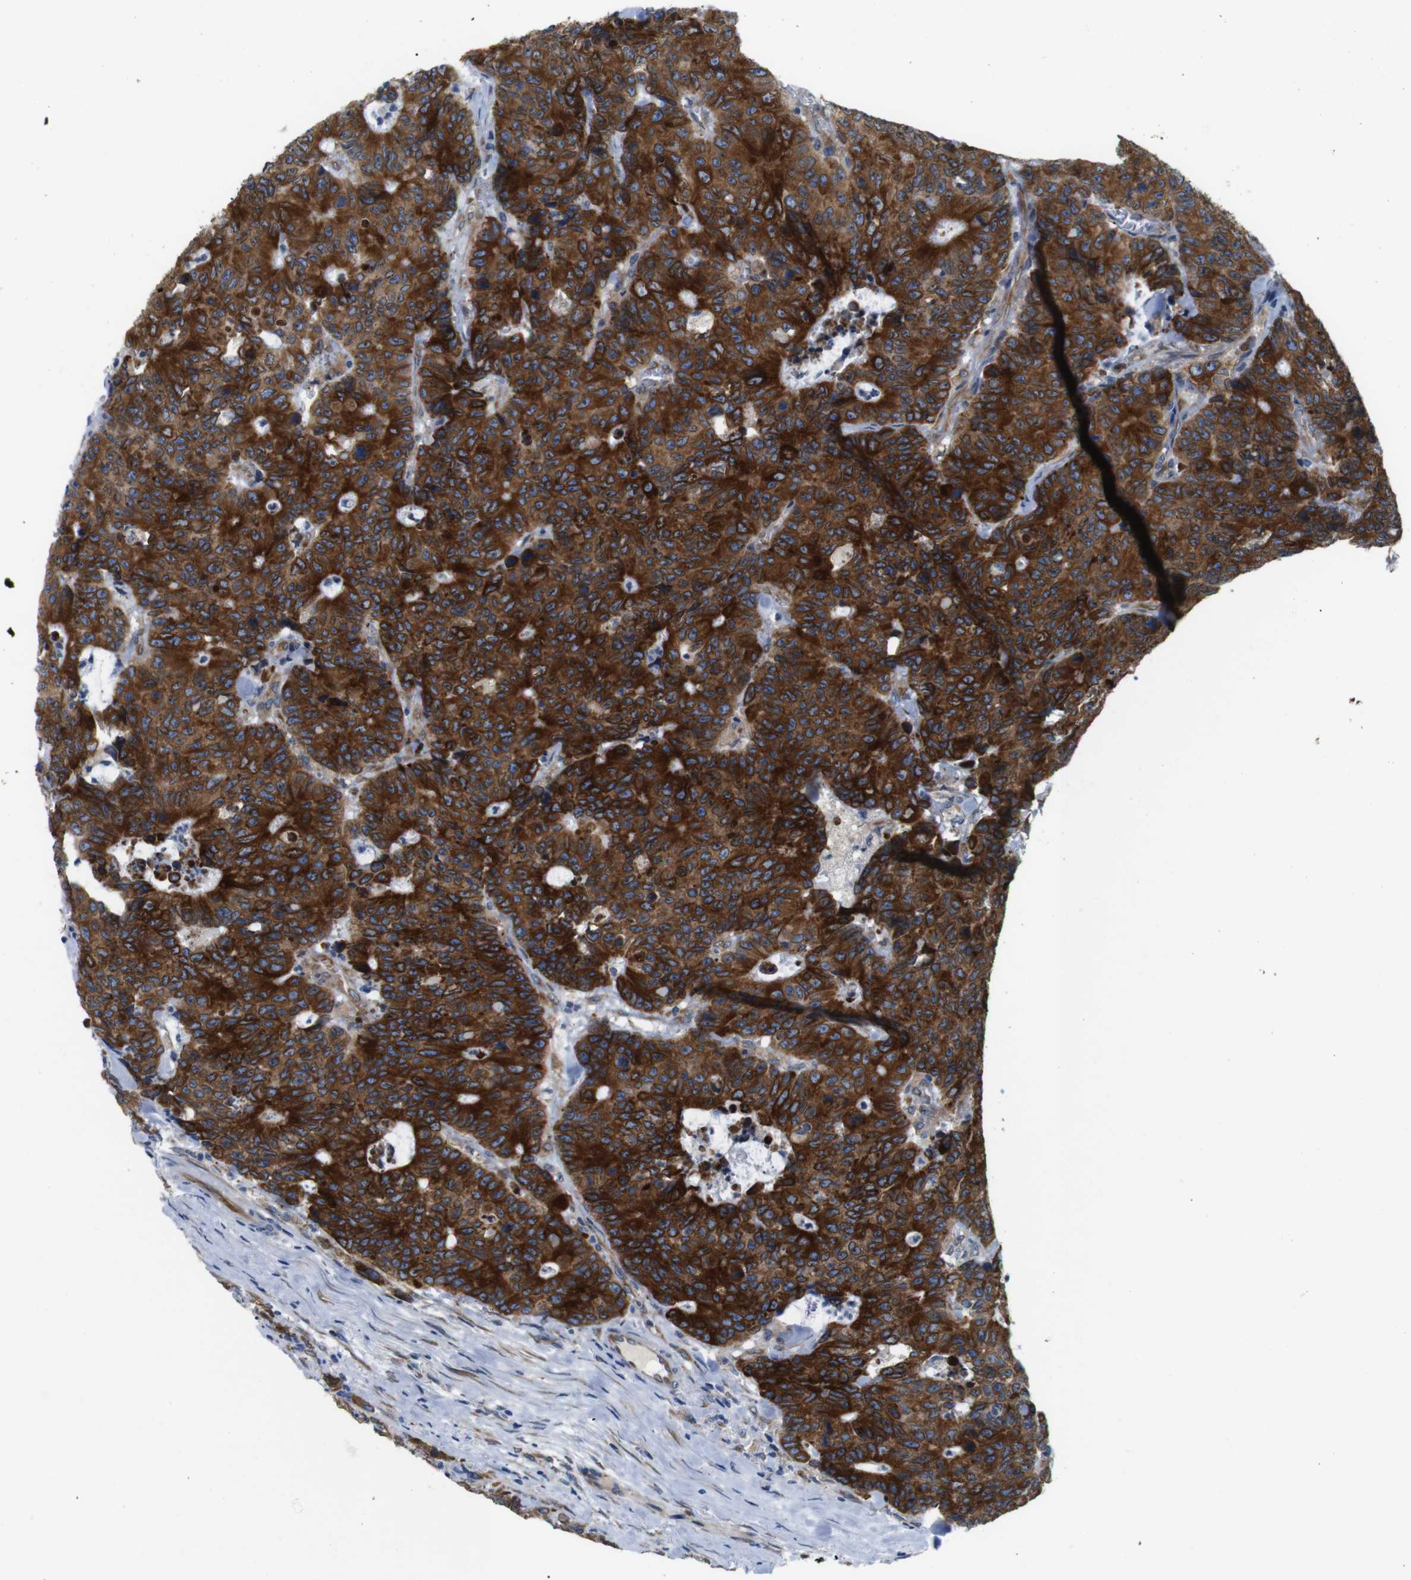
{"staining": {"intensity": "strong", "quantity": ">75%", "location": "cytoplasmic/membranous"}, "tissue": "colorectal cancer", "cell_type": "Tumor cells", "image_type": "cancer", "snomed": [{"axis": "morphology", "description": "Adenocarcinoma, NOS"}, {"axis": "topography", "description": "Colon"}], "caption": "Colorectal cancer (adenocarcinoma) tissue exhibits strong cytoplasmic/membranous expression in about >75% of tumor cells", "gene": "HACD3", "patient": {"sex": "female", "age": 86}}